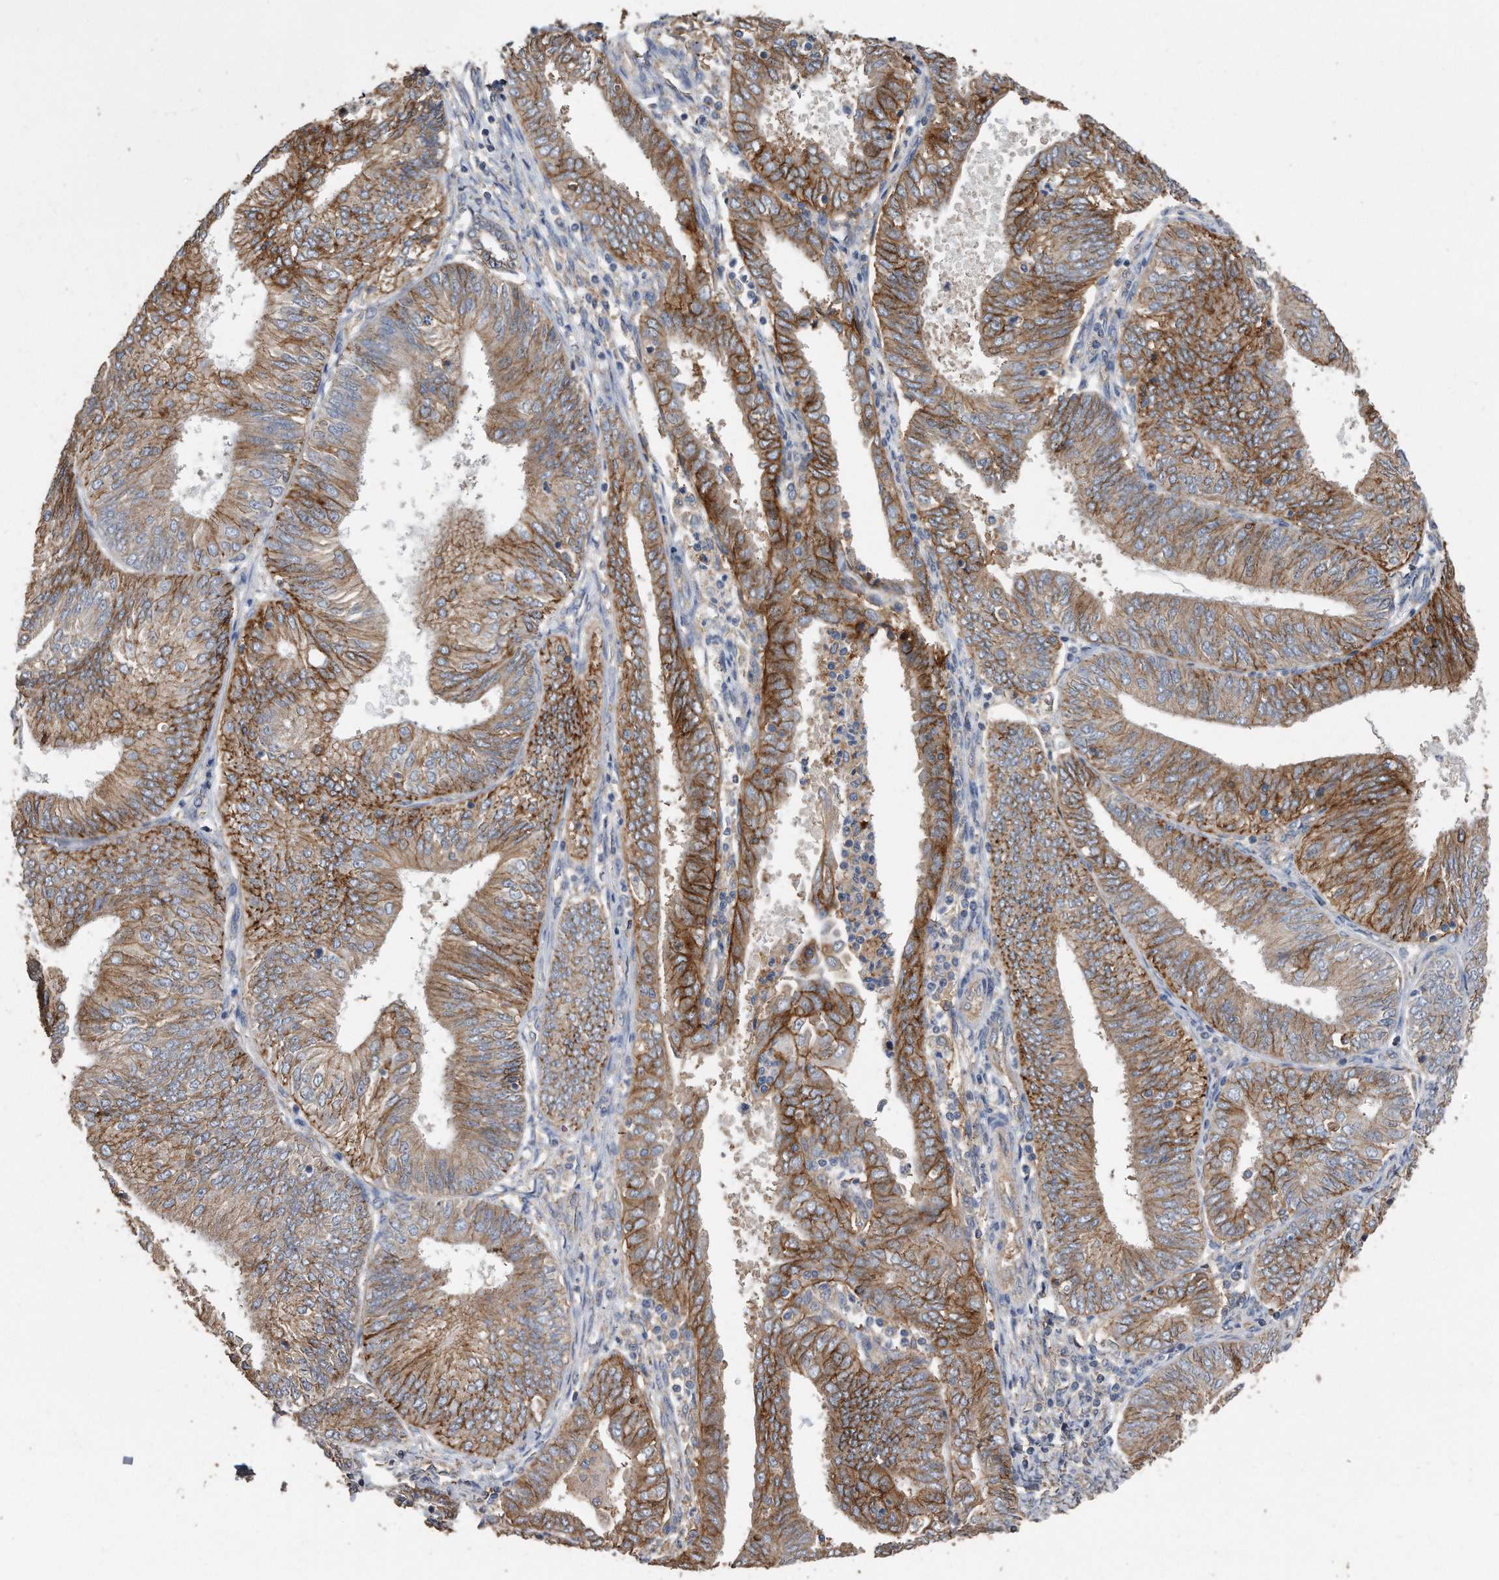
{"staining": {"intensity": "moderate", "quantity": ">75%", "location": "cytoplasmic/membranous"}, "tissue": "endometrial cancer", "cell_type": "Tumor cells", "image_type": "cancer", "snomed": [{"axis": "morphology", "description": "Adenocarcinoma, NOS"}, {"axis": "topography", "description": "Endometrium"}], "caption": "Endometrial cancer tissue shows moderate cytoplasmic/membranous positivity in approximately >75% of tumor cells, visualized by immunohistochemistry.", "gene": "CDCP1", "patient": {"sex": "female", "age": 58}}